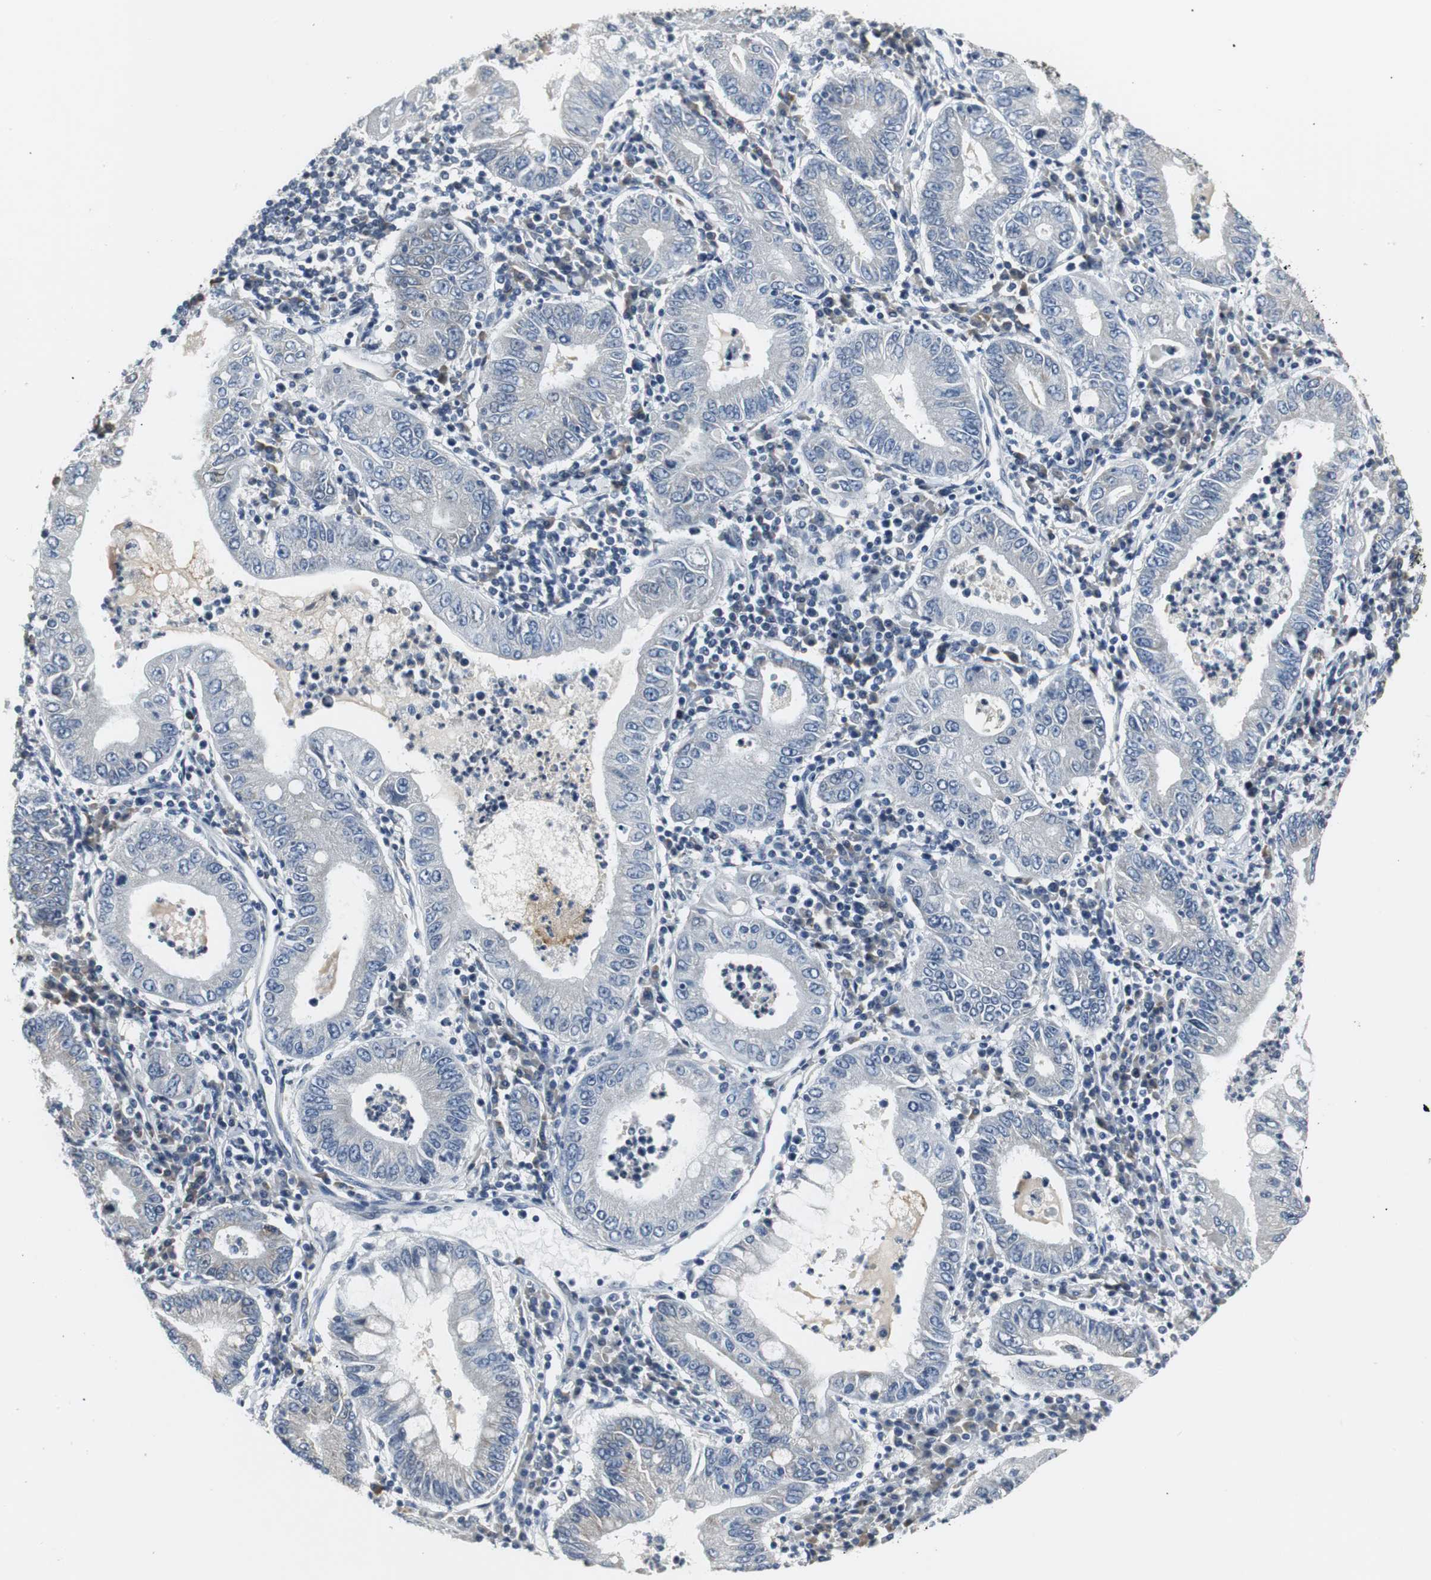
{"staining": {"intensity": "negative", "quantity": "none", "location": "none"}, "tissue": "stomach cancer", "cell_type": "Tumor cells", "image_type": "cancer", "snomed": [{"axis": "morphology", "description": "Normal tissue, NOS"}, {"axis": "morphology", "description": "Adenocarcinoma, NOS"}, {"axis": "topography", "description": "Esophagus"}, {"axis": "topography", "description": "Stomach, upper"}, {"axis": "topography", "description": "Peripheral nerve tissue"}], "caption": "Stomach adenocarcinoma was stained to show a protein in brown. There is no significant staining in tumor cells. (DAB (3,3'-diaminobenzidine) IHC with hematoxylin counter stain).", "gene": "SLC2A5", "patient": {"sex": "male", "age": 62}}